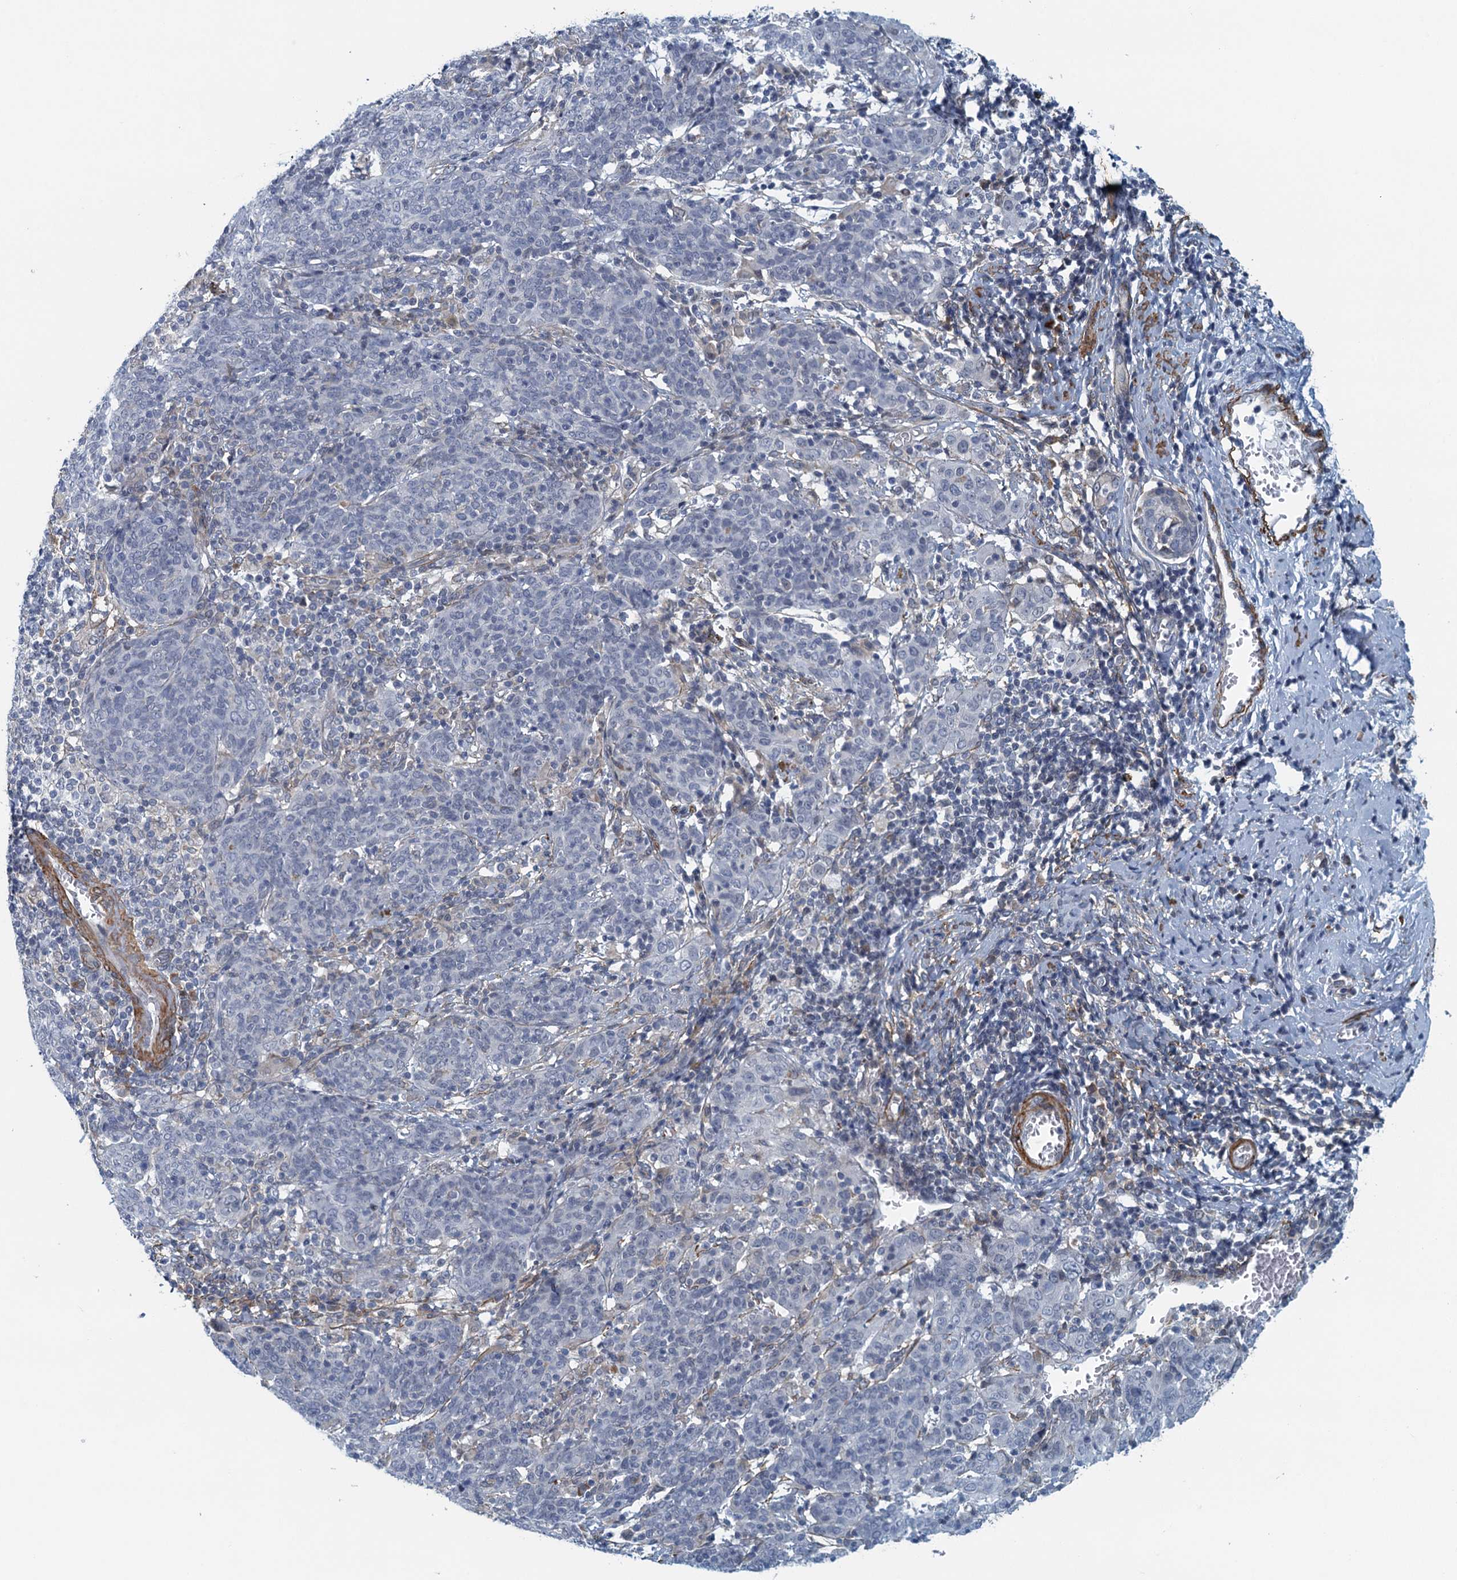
{"staining": {"intensity": "negative", "quantity": "none", "location": "none"}, "tissue": "cervical cancer", "cell_type": "Tumor cells", "image_type": "cancer", "snomed": [{"axis": "morphology", "description": "Squamous cell carcinoma, NOS"}, {"axis": "topography", "description": "Cervix"}], "caption": "A micrograph of cervical cancer stained for a protein reveals no brown staining in tumor cells.", "gene": "ALG2", "patient": {"sex": "female", "age": 67}}